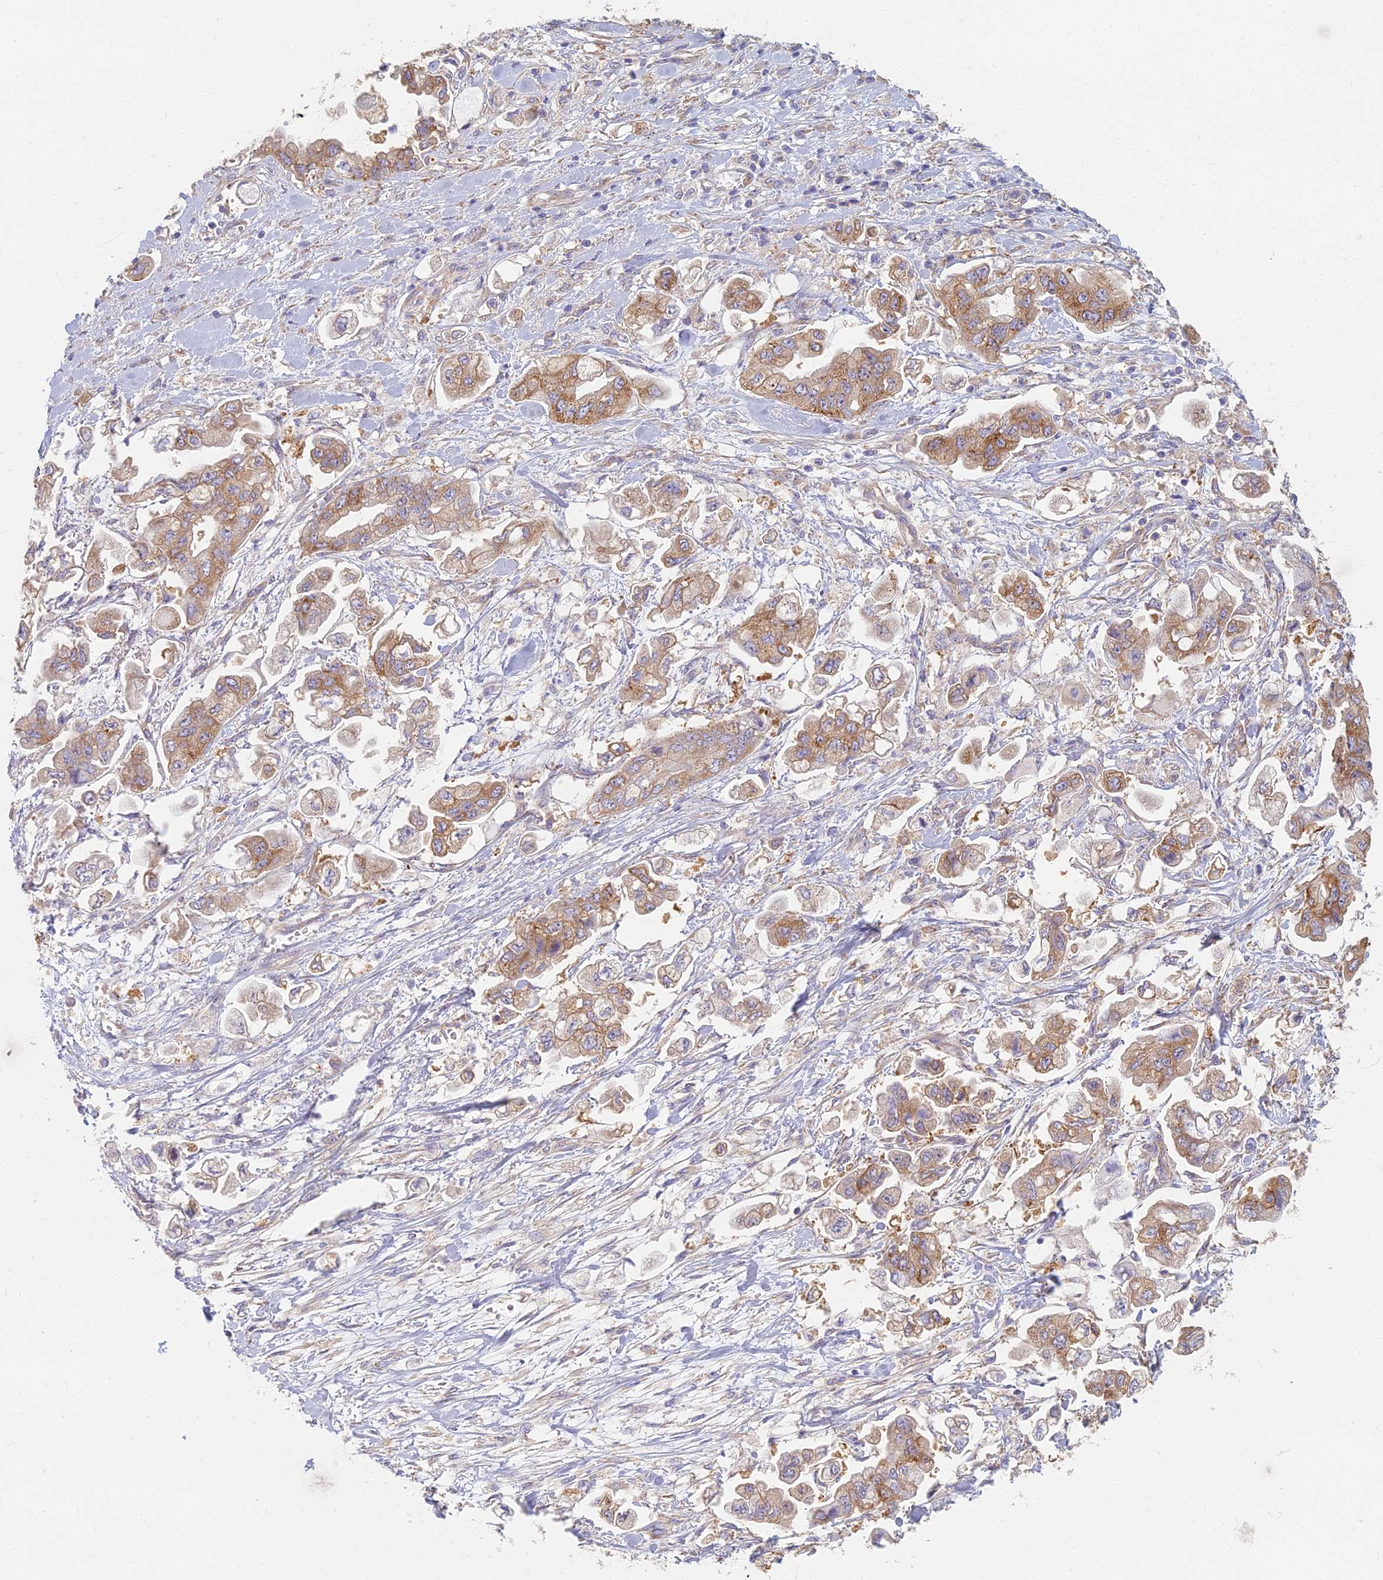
{"staining": {"intensity": "moderate", "quantity": ">75%", "location": "cytoplasmic/membranous"}, "tissue": "stomach cancer", "cell_type": "Tumor cells", "image_type": "cancer", "snomed": [{"axis": "morphology", "description": "Adenocarcinoma, NOS"}, {"axis": "topography", "description": "Stomach"}], "caption": "Protein positivity by IHC demonstrates moderate cytoplasmic/membranous expression in about >75% of tumor cells in stomach cancer.", "gene": "RBSN", "patient": {"sex": "male", "age": 62}}